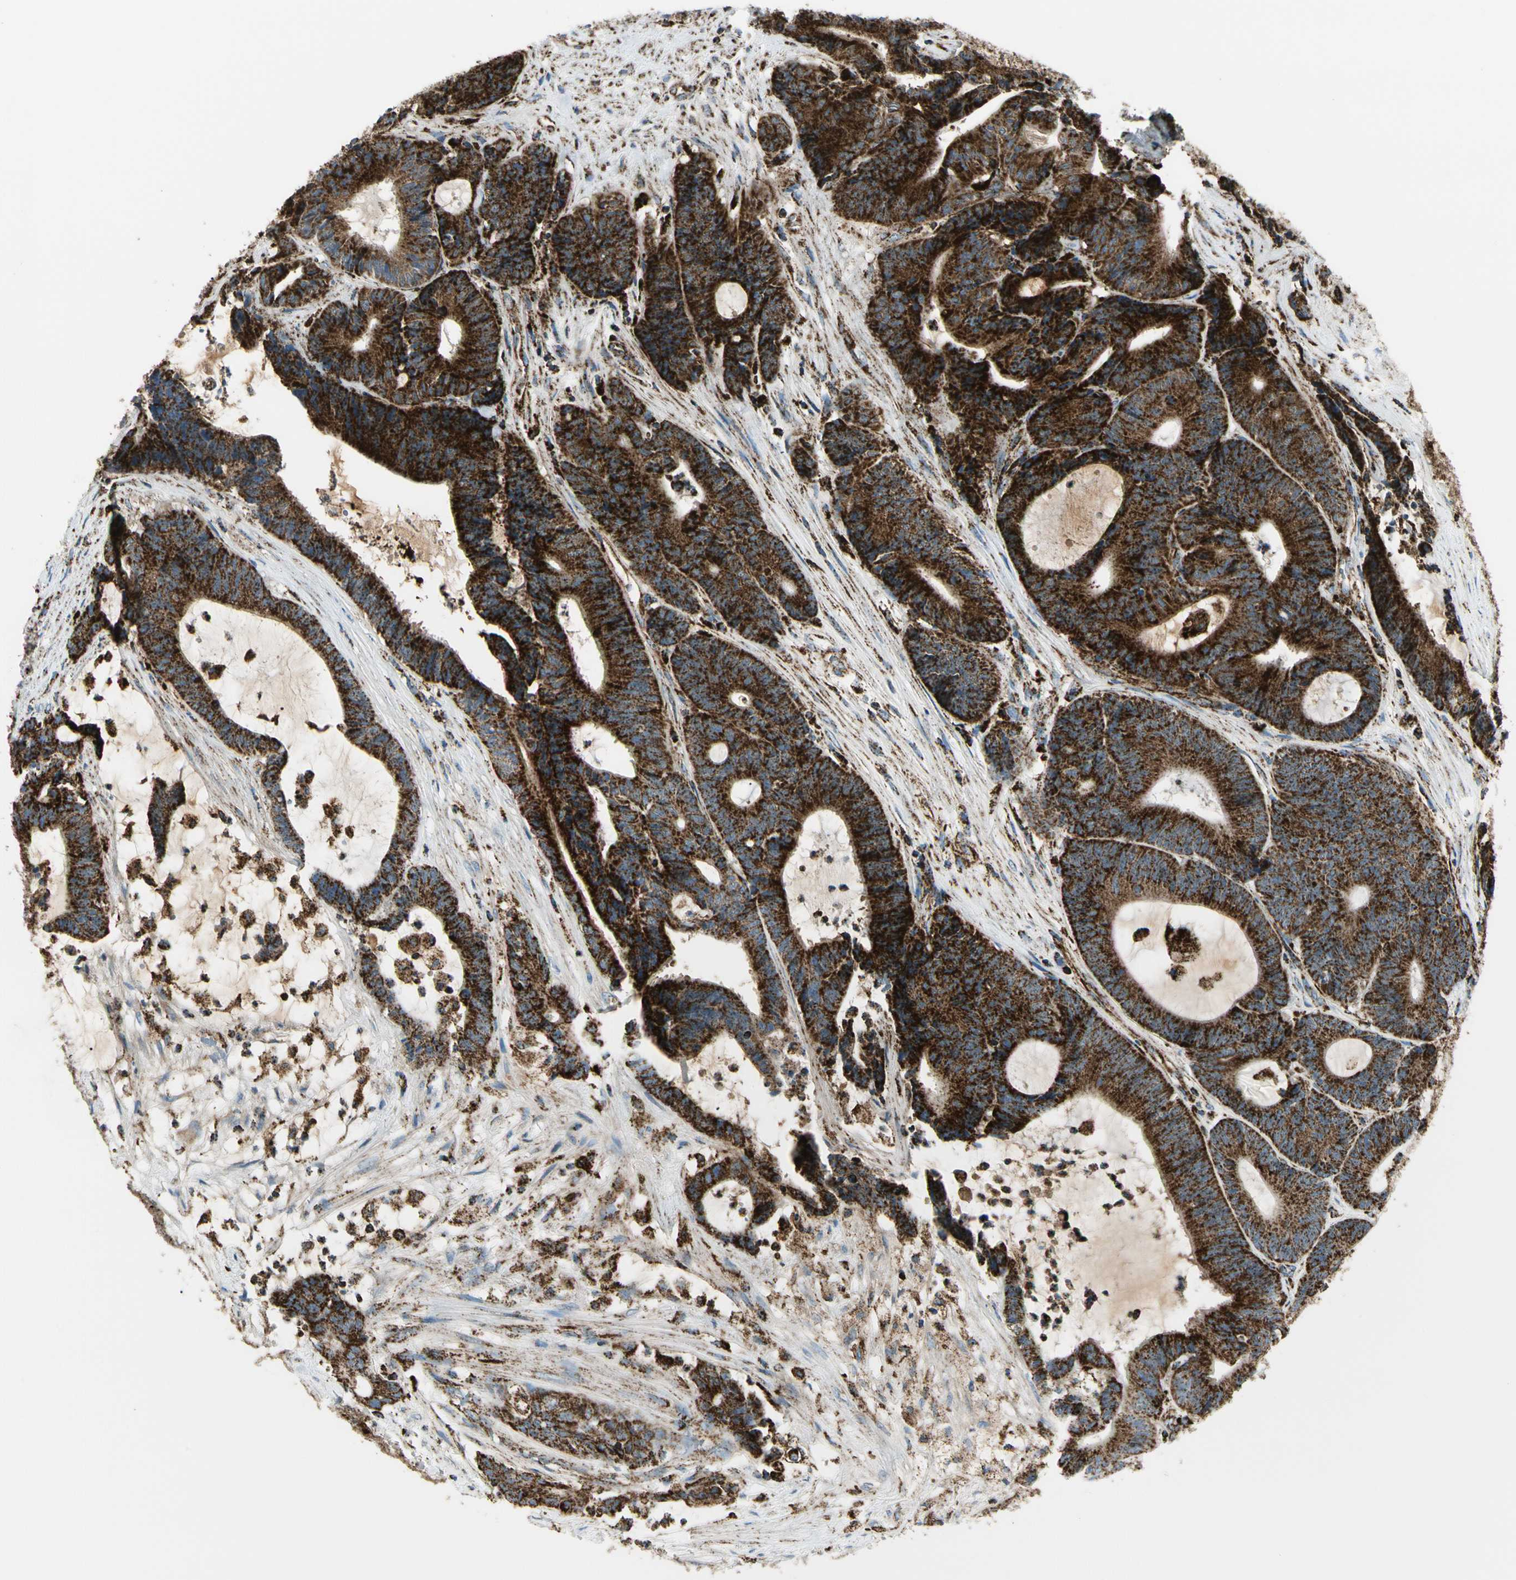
{"staining": {"intensity": "strong", "quantity": ">75%", "location": "cytoplasmic/membranous"}, "tissue": "colorectal cancer", "cell_type": "Tumor cells", "image_type": "cancer", "snomed": [{"axis": "morphology", "description": "Adenocarcinoma, NOS"}, {"axis": "topography", "description": "Colon"}], "caption": "The histopathology image shows staining of colorectal adenocarcinoma, revealing strong cytoplasmic/membranous protein positivity (brown color) within tumor cells.", "gene": "ME2", "patient": {"sex": "female", "age": 84}}